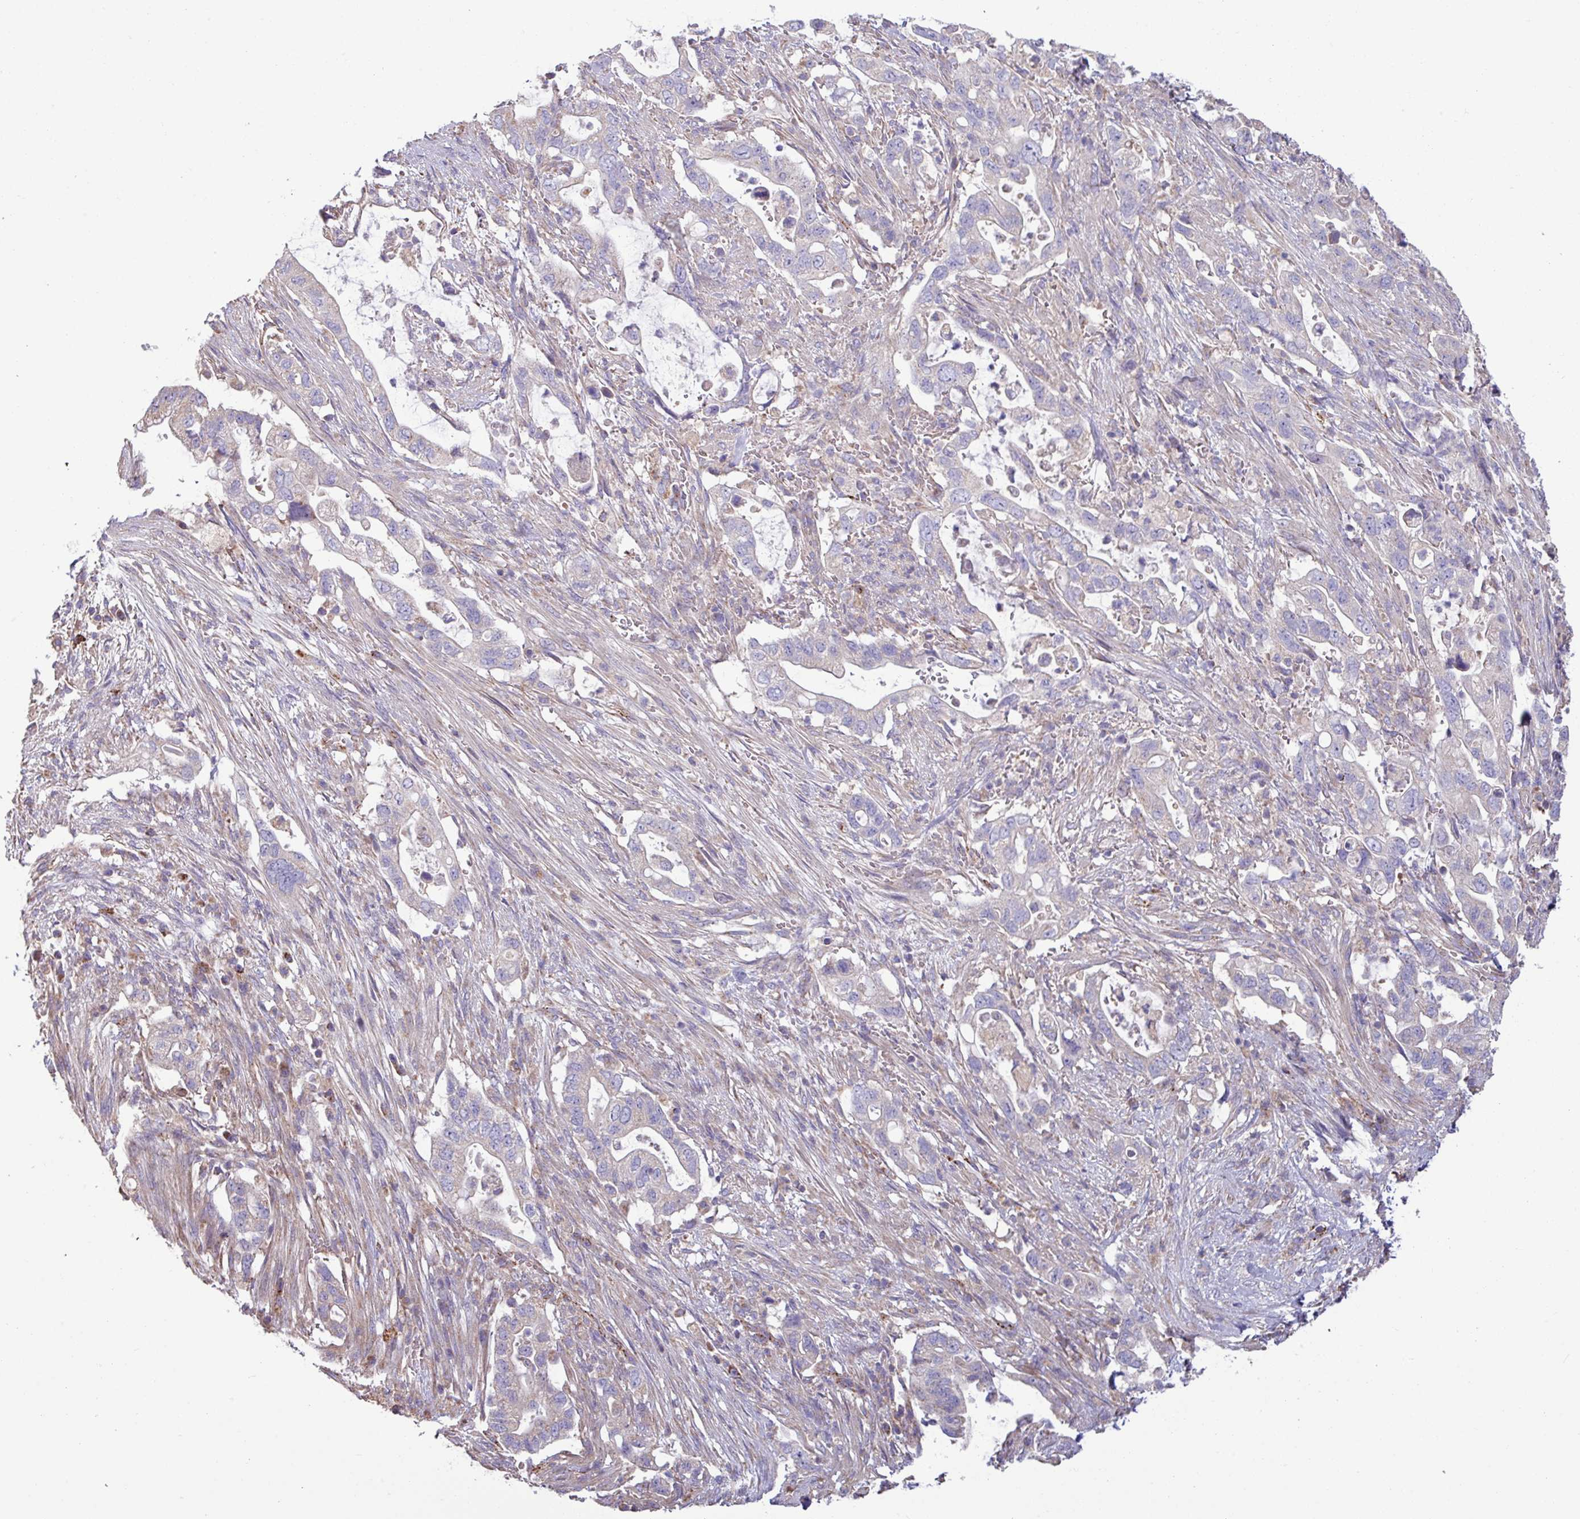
{"staining": {"intensity": "negative", "quantity": "none", "location": "none"}, "tissue": "pancreatic cancer", "cell_type": "Tumor cells", "image_type": "cancer", "snomed": [{"axis": "morphology", "description": "Adenocarcinoma, NOS"}, {"axis": "topography", "description": "Pancreas"}], "caption": "Image shows no significant protein expression in tumor cells of adenocarcinoma (pancreatic).", "gene": "PPM1J", "patient": {"sex": "female", "age": 72}}